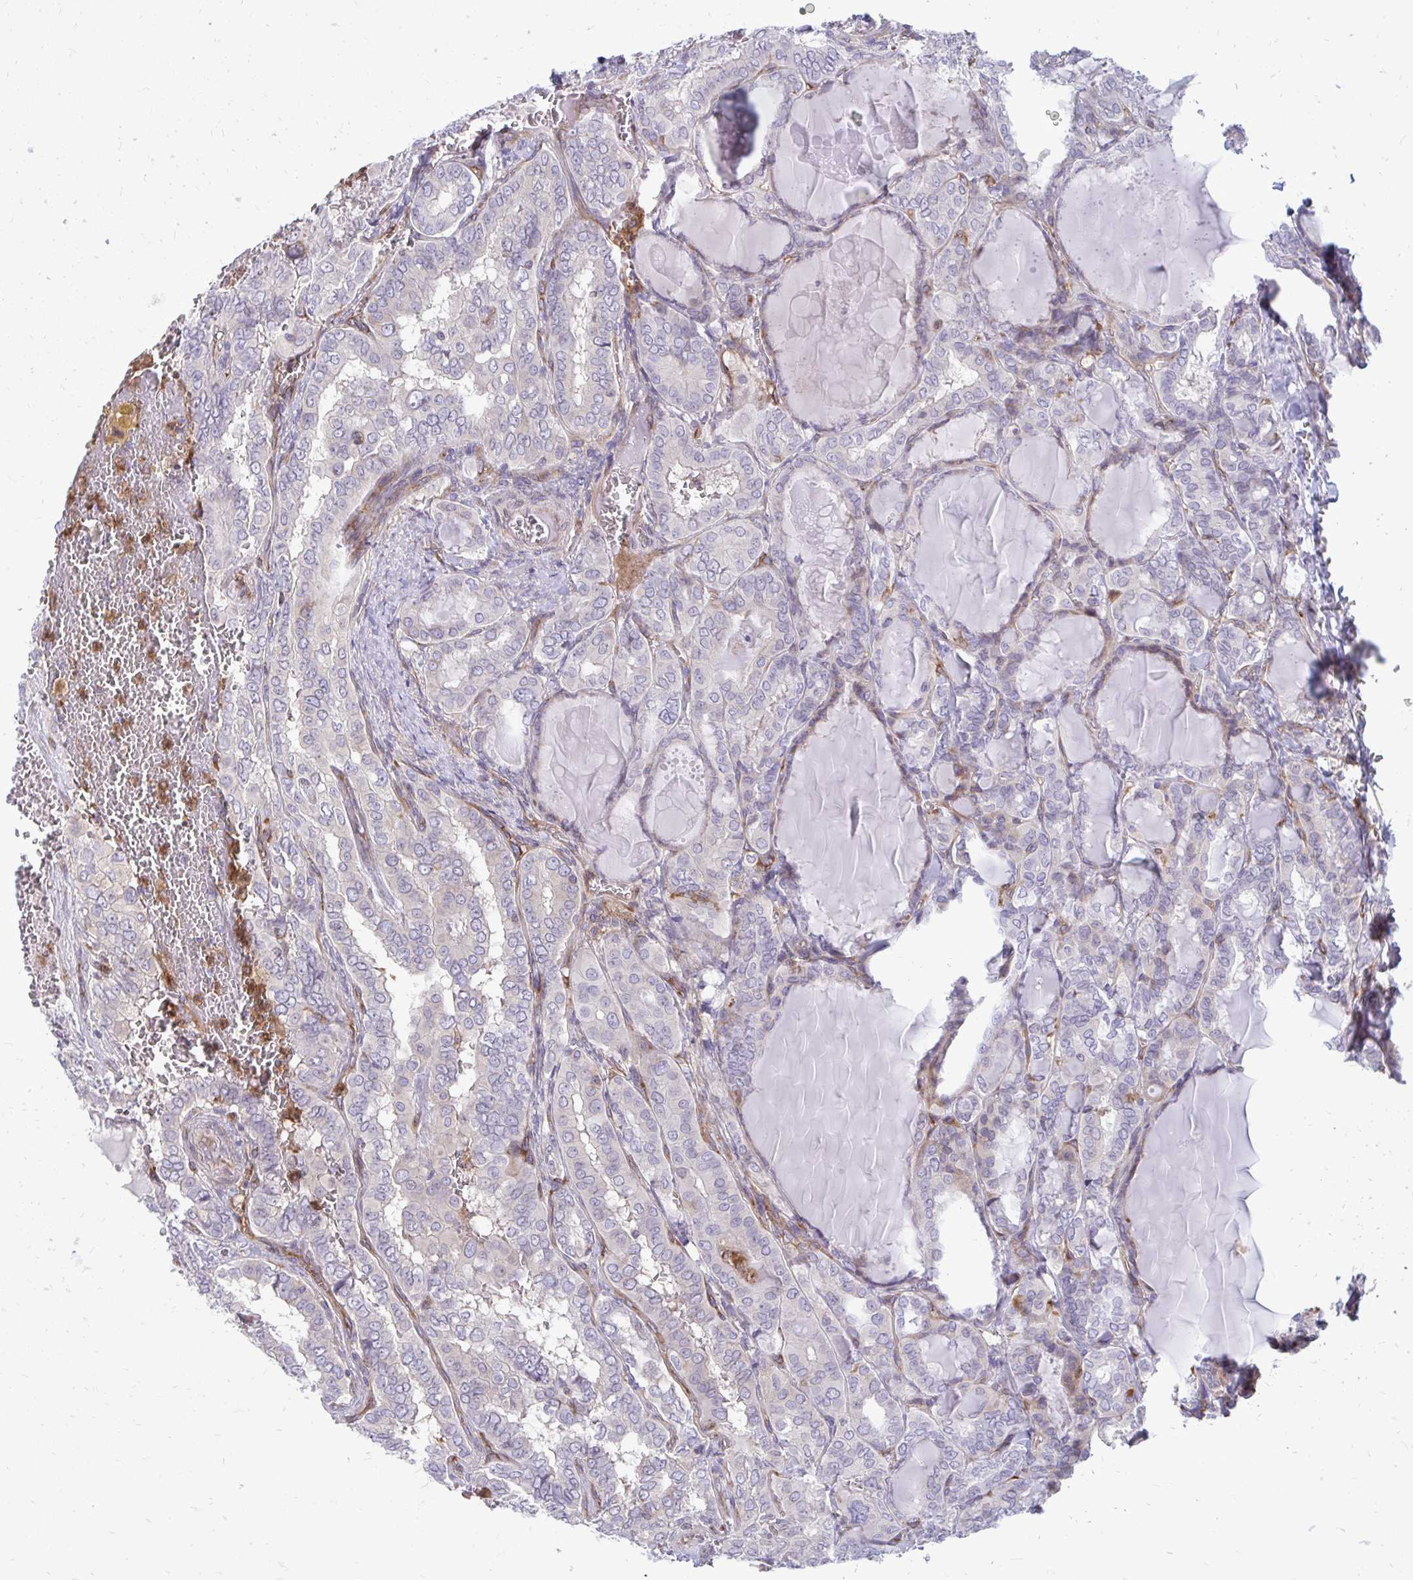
{"staining": {"intensity": "negative", "quantity": "none", "location": "none"}, "tissue": "thyroid cancer", "cell_type": "Tumor cells", "image_type": "cancer", "snomed": [{"axis": "morphology", "description": "Papillary adenocarcinoma, NOS"}, {"axis": "topography", "description": "Thyroid gland"}], "caption": "Protein analysis of thyroid papillary adenocarcinoma exhibits no significant expression in tumor cells.", "gene": "ASAP1", "patient": {"sex": "female", "age": 46}}